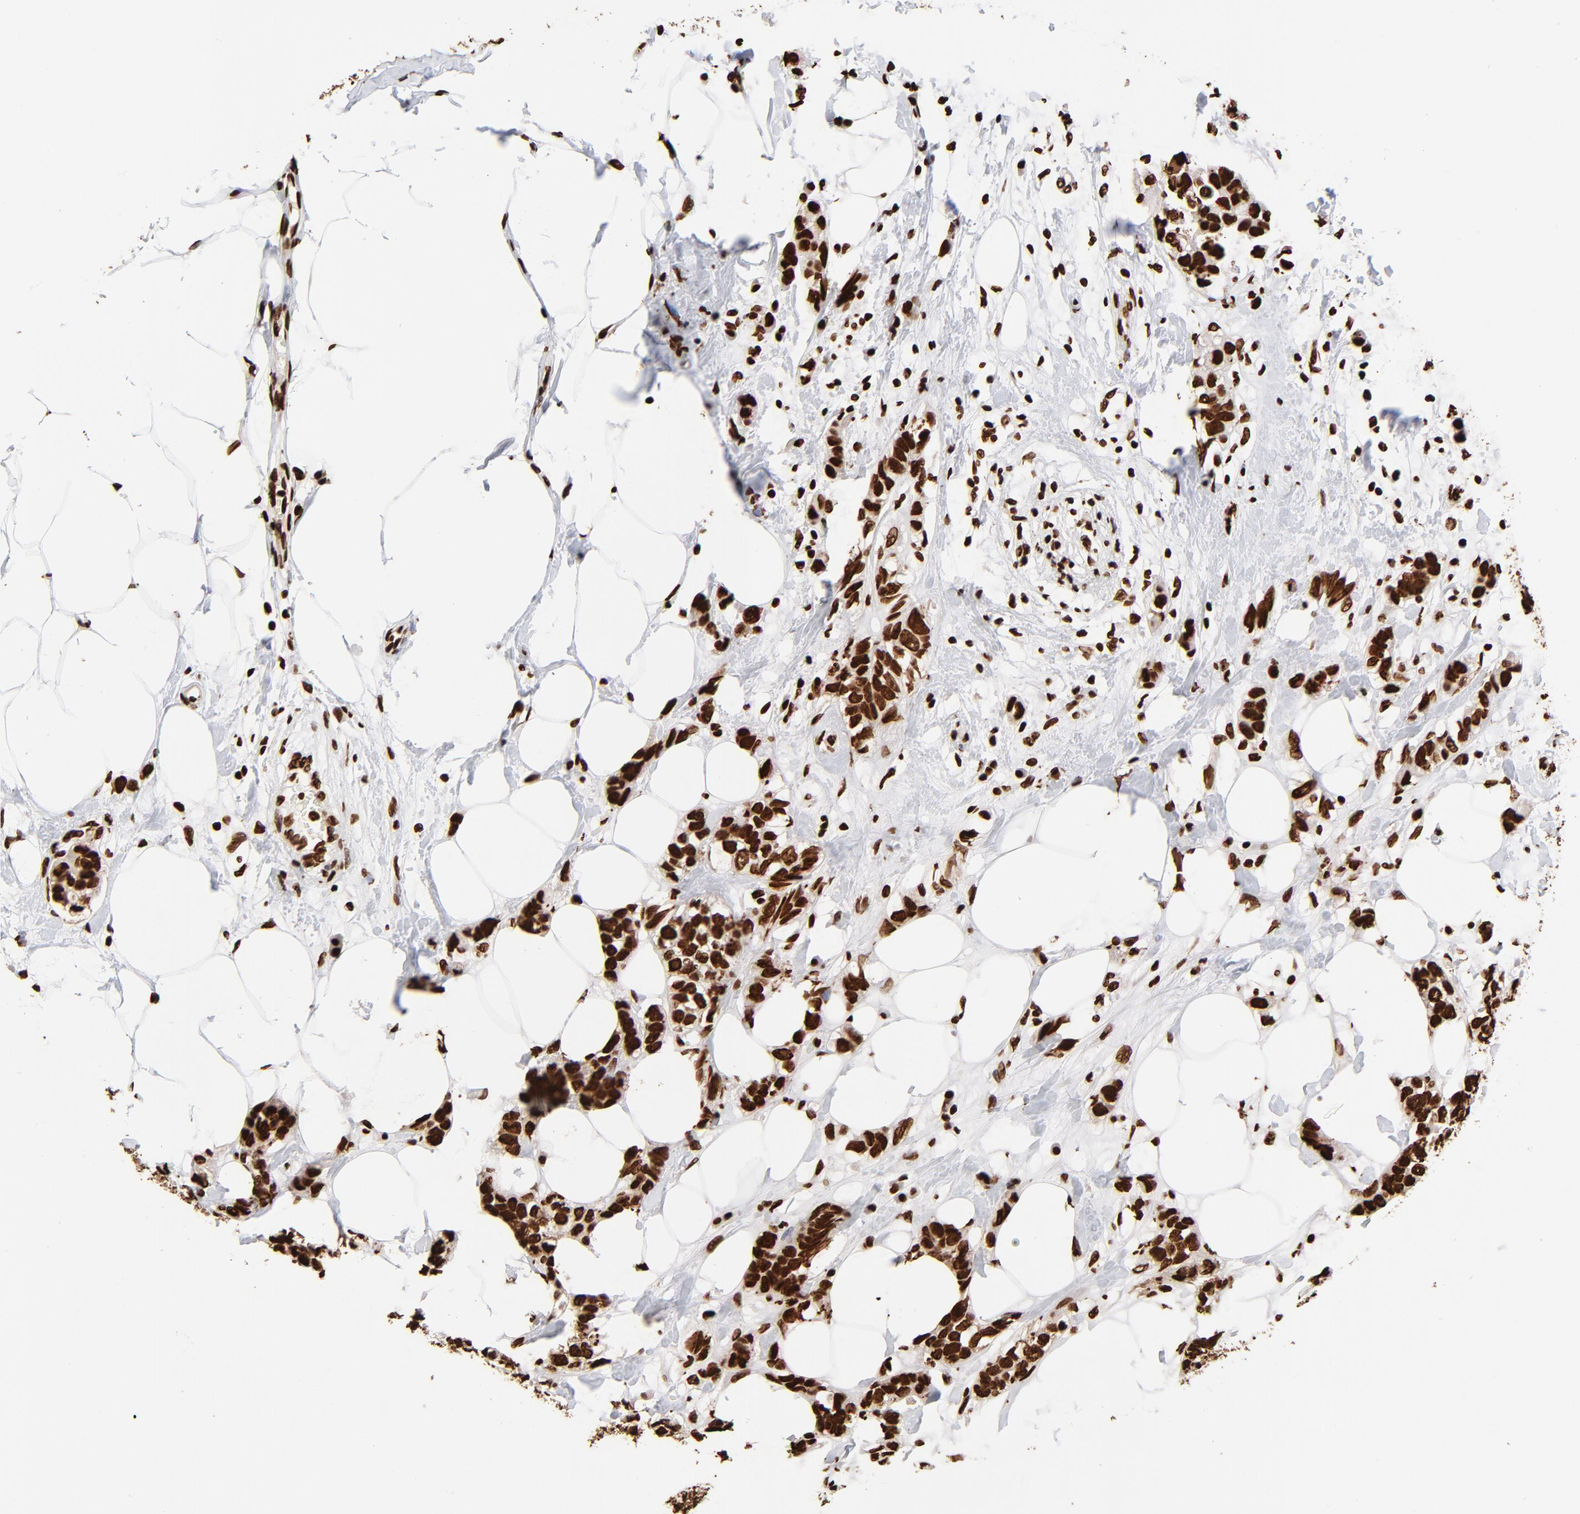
{"staining": {"intensity": "strong", "quantity": ">75%", "location": "nuclear"}, "tissue": "breast cancer", "cell_type": "Tumor cells", "image_type": "cancer", "snomed": [{"axis": "morphology", "description": "Normal tissue, NOS"}, {"axis": "morphology", "description": "Duct carcinoma"}, {"axis": "topography", "description": "Breast"}], "caption": "Protein expression analysis of human breast infiltrating ductal carcinoma reveals strong nuclear staining in approximately >75% of tumor cells.", "gene": "ZNF544", "patient": {"sex": "female", "age": 50}}